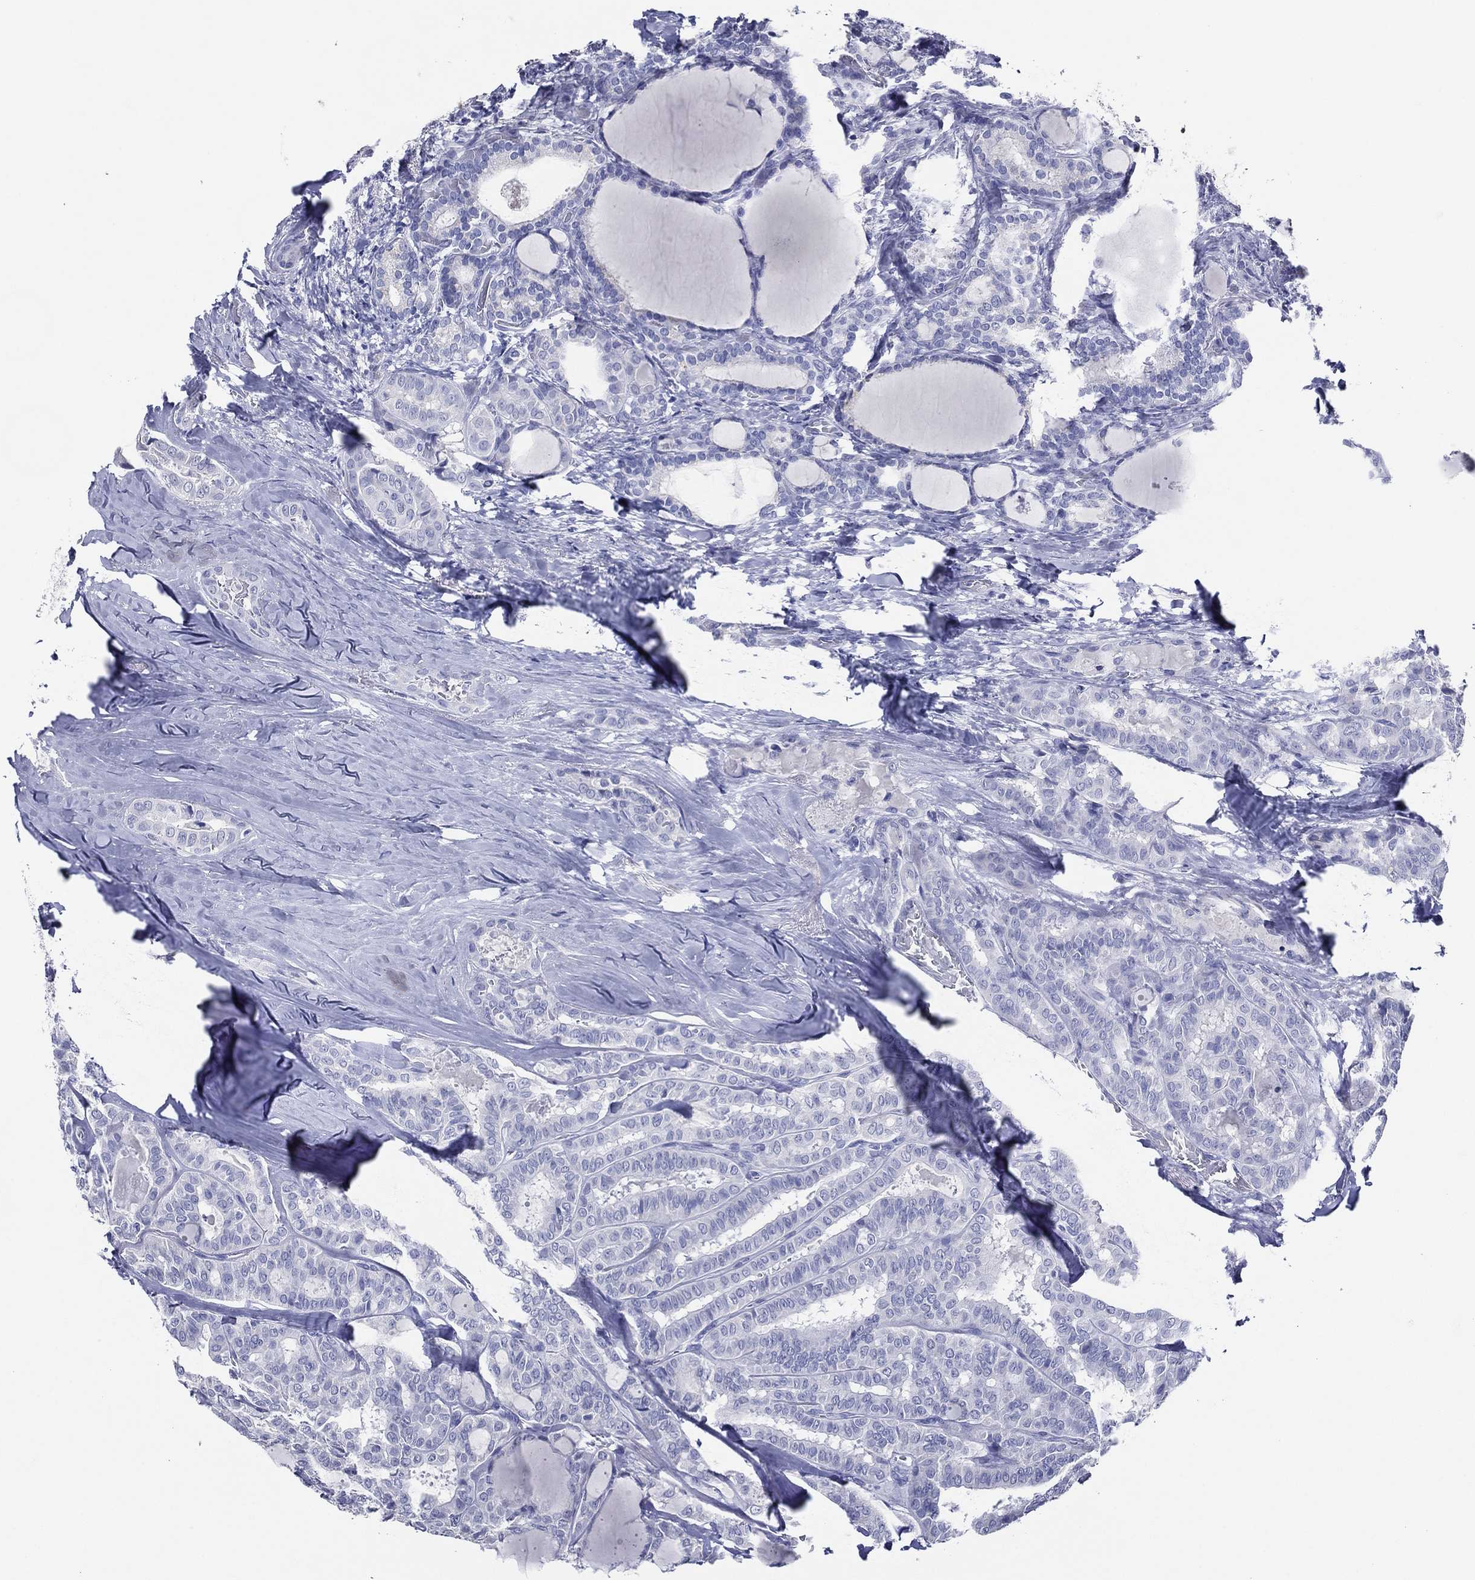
{"staining": {"intensity": "negative", "quantity": "none", "location": "none"}, "tissue": "thyroid cancer", "cell_type": "Tumor cells", "image_type": "cancer", "snomed": [{"axis": "morphology", "description": "Papillary adenocarcinoma, NOS"}, {"axis": "topography", "description": "Thyroid gland"}], "caption": "DAB (3,3'-diaminobenzidine) immunohistochemical staining of thyroid cancer exhibits no significant expression in tumor cells.", "gene": "TFAP2A", "patient": {"sex": "female", "age": 39}}